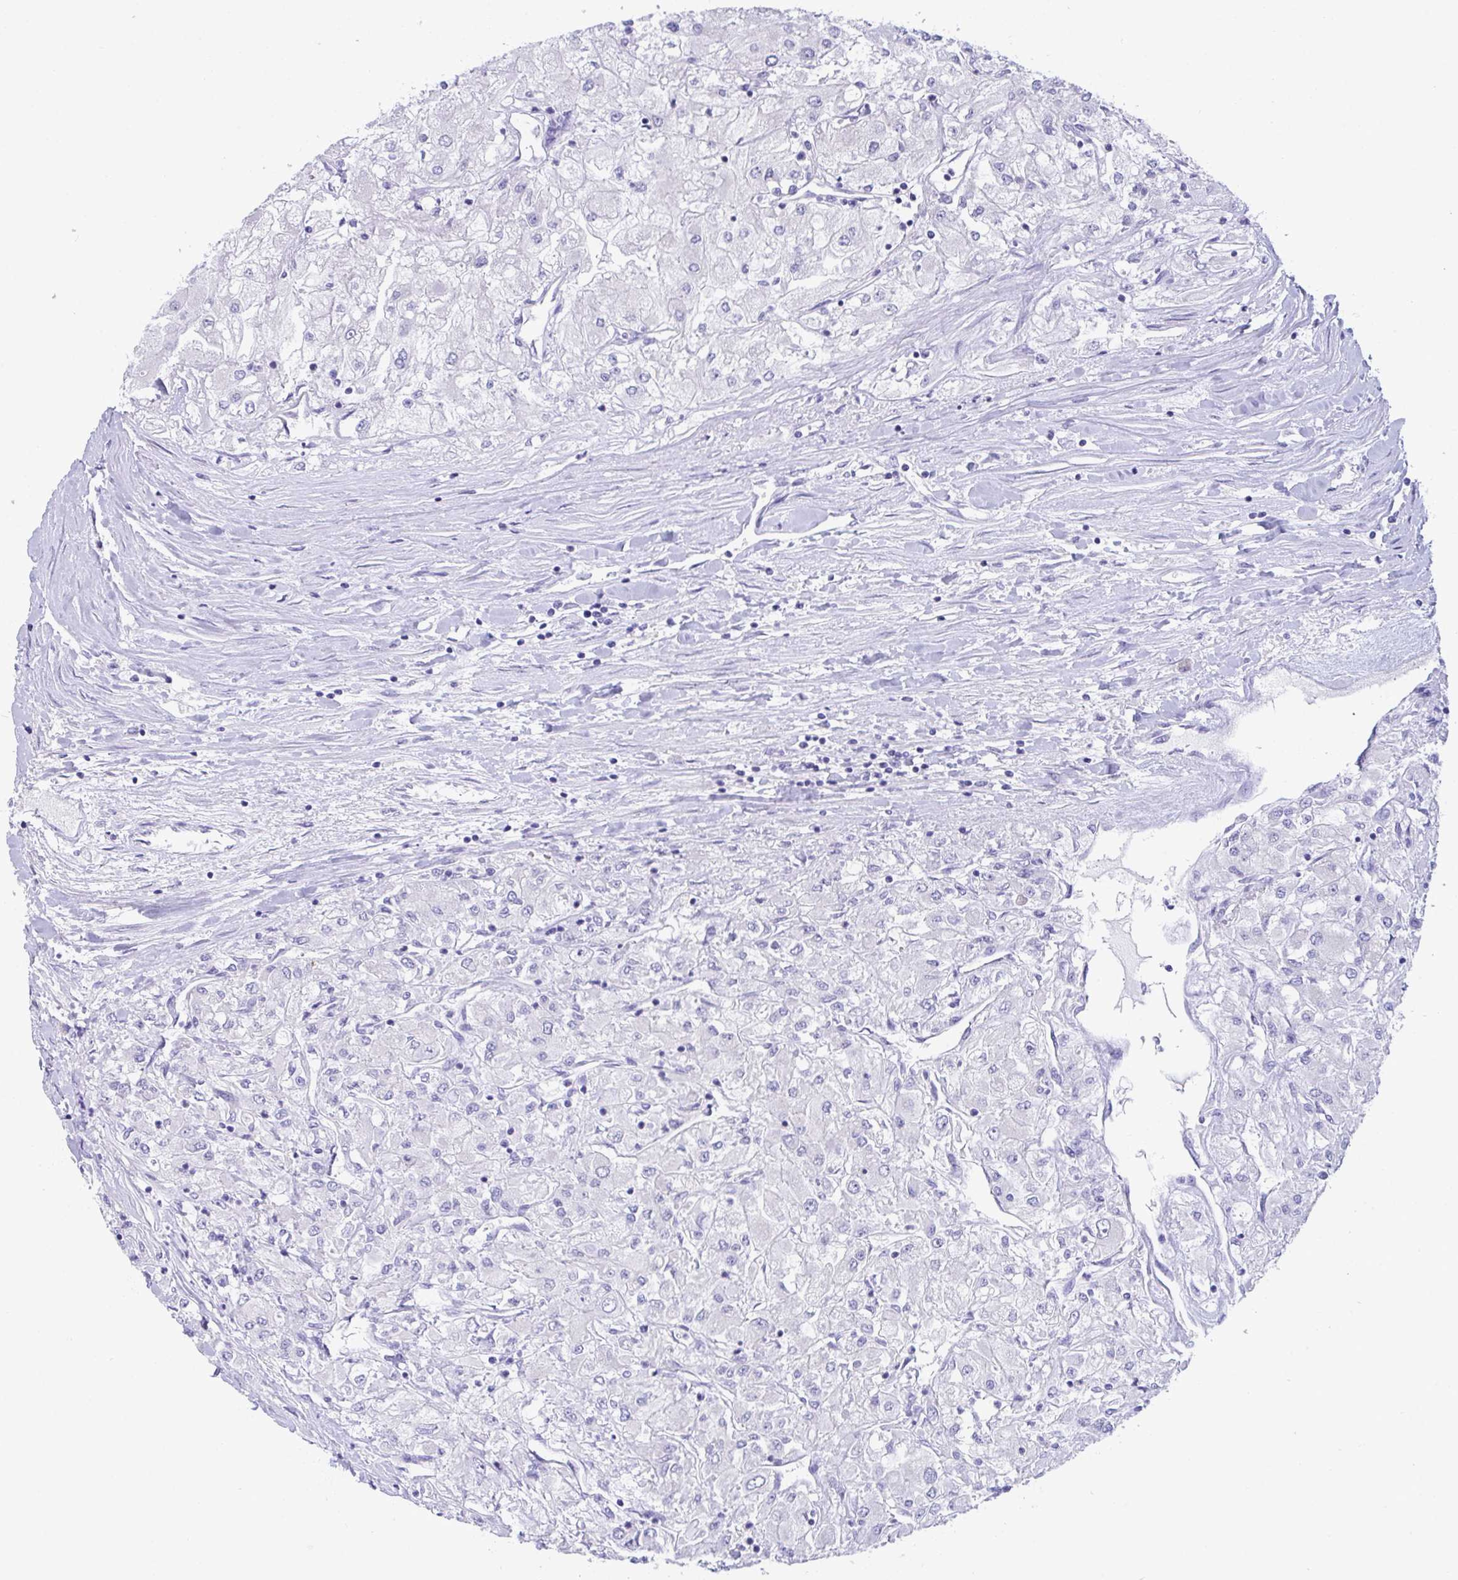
{"staining": {"intensity": "negative", "quantity": "none", "location": "none"}, "tissue": "renal cancer", "cell_type": "Tumor cells", "image_type": "cancer", "snomed": [{"axis": "morphology", "description": "Adenocarcinoma, NOS"}, {"axis": "topography", "description": "Kidney"}], "caption": "The histopathology image exhibits no significant expression in tumor cells of adenocarcinoma (renal).", "gene": "TMEM106B", "patient": {"sex": "male", "age": 80}}